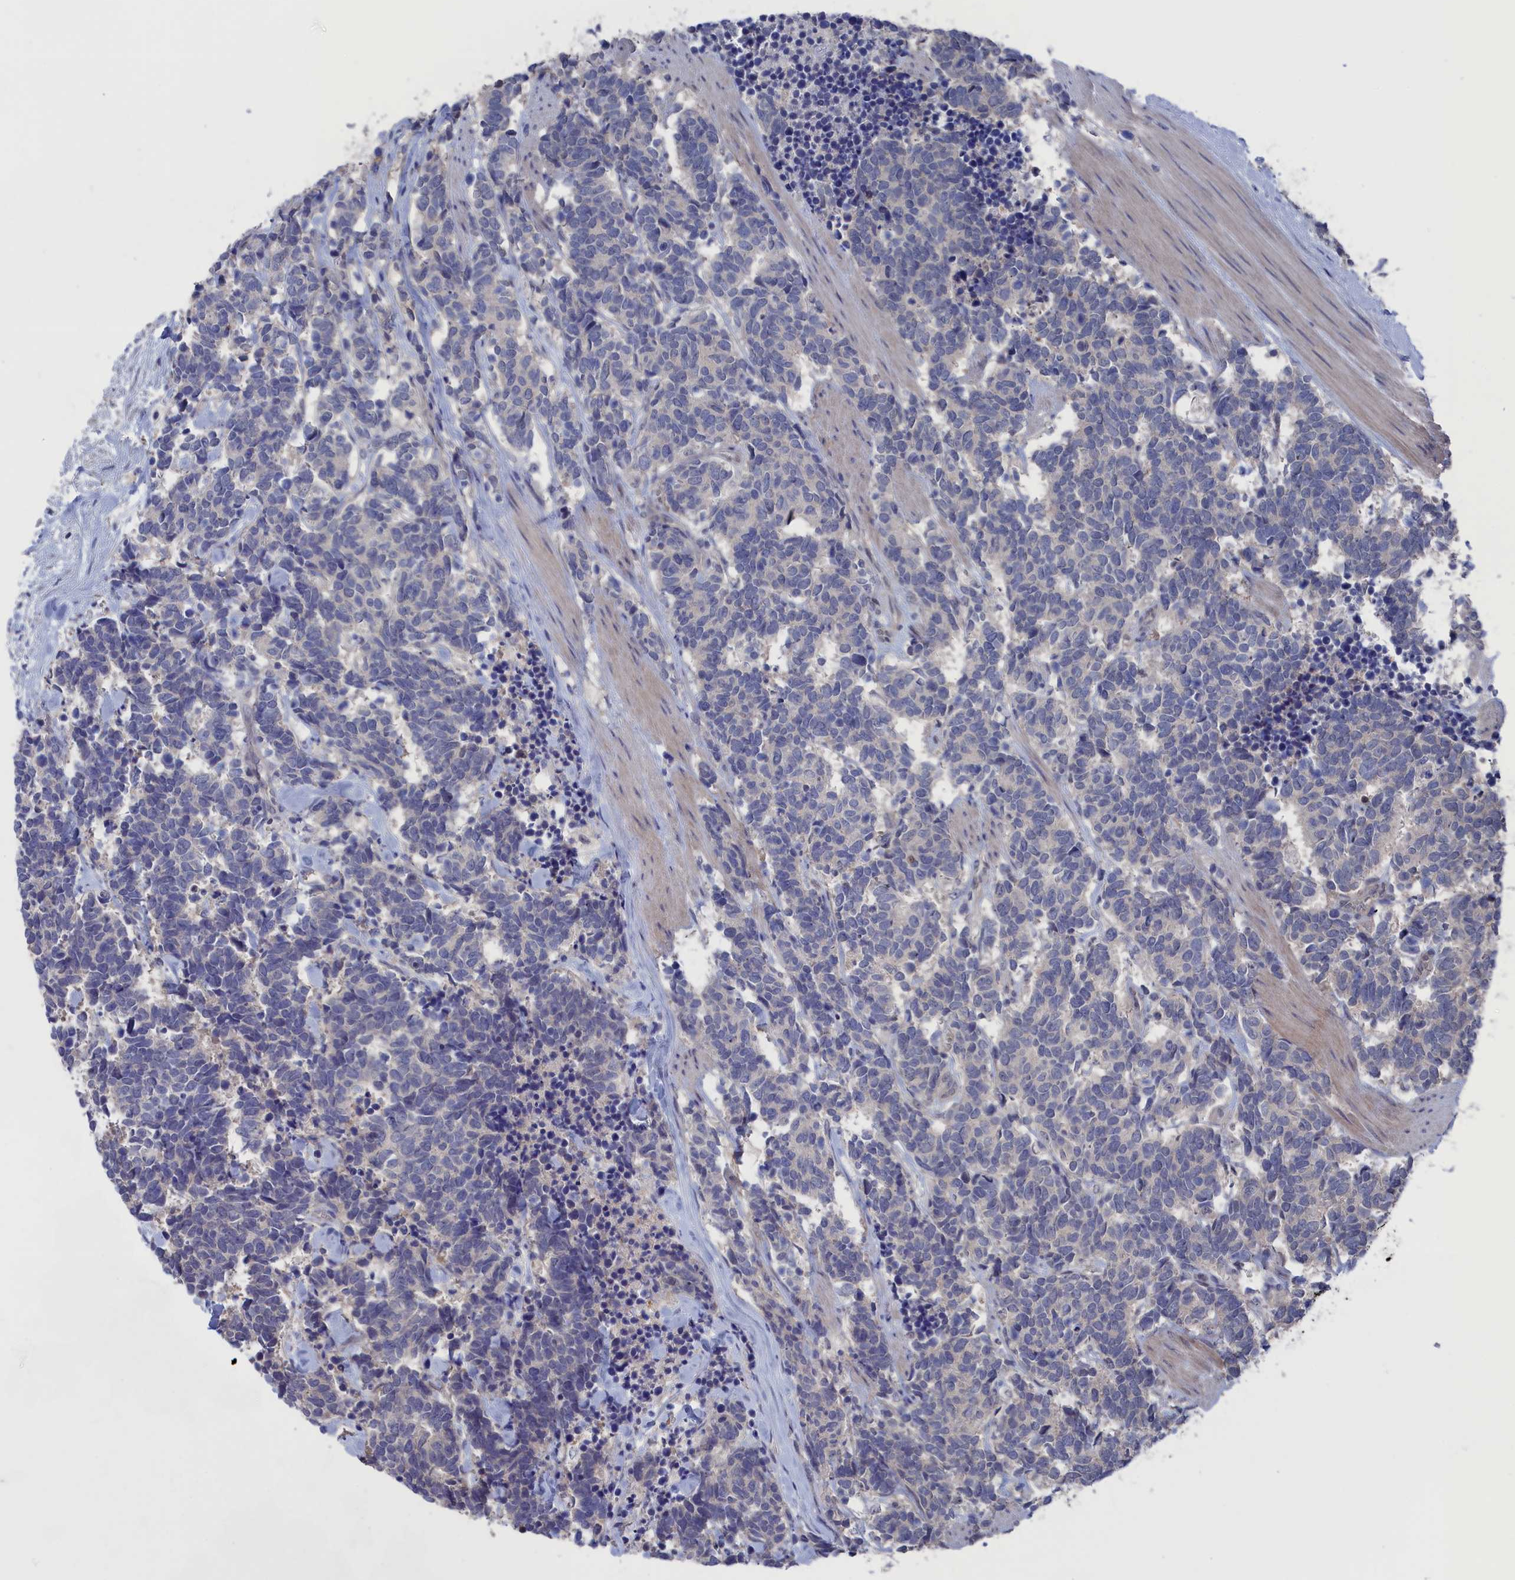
{"staining": {"intensity": "negative", "quantity": "none", "location": "none"}, "tissue": "carcinoid", "cell_type": "Tumor cells", "image_type": "cancer", "snomed": [{"axis": "morphology", "description": "Carcinoma, NOS"}, {"axis": "morphology", "description": "Carcinoid, malignant, NOS"}, {"axis": "topography", "description": "Prostate"}], "caption": "IHC image of neoplastic tissue: carcinoid stained with DAB displays no significant protein positivity in tumor cells. (DAB immunohistochemistry with hematoxylin counter stain).", "gene": "NUTF2", "patient": {"sex": "male", "age": 57}}